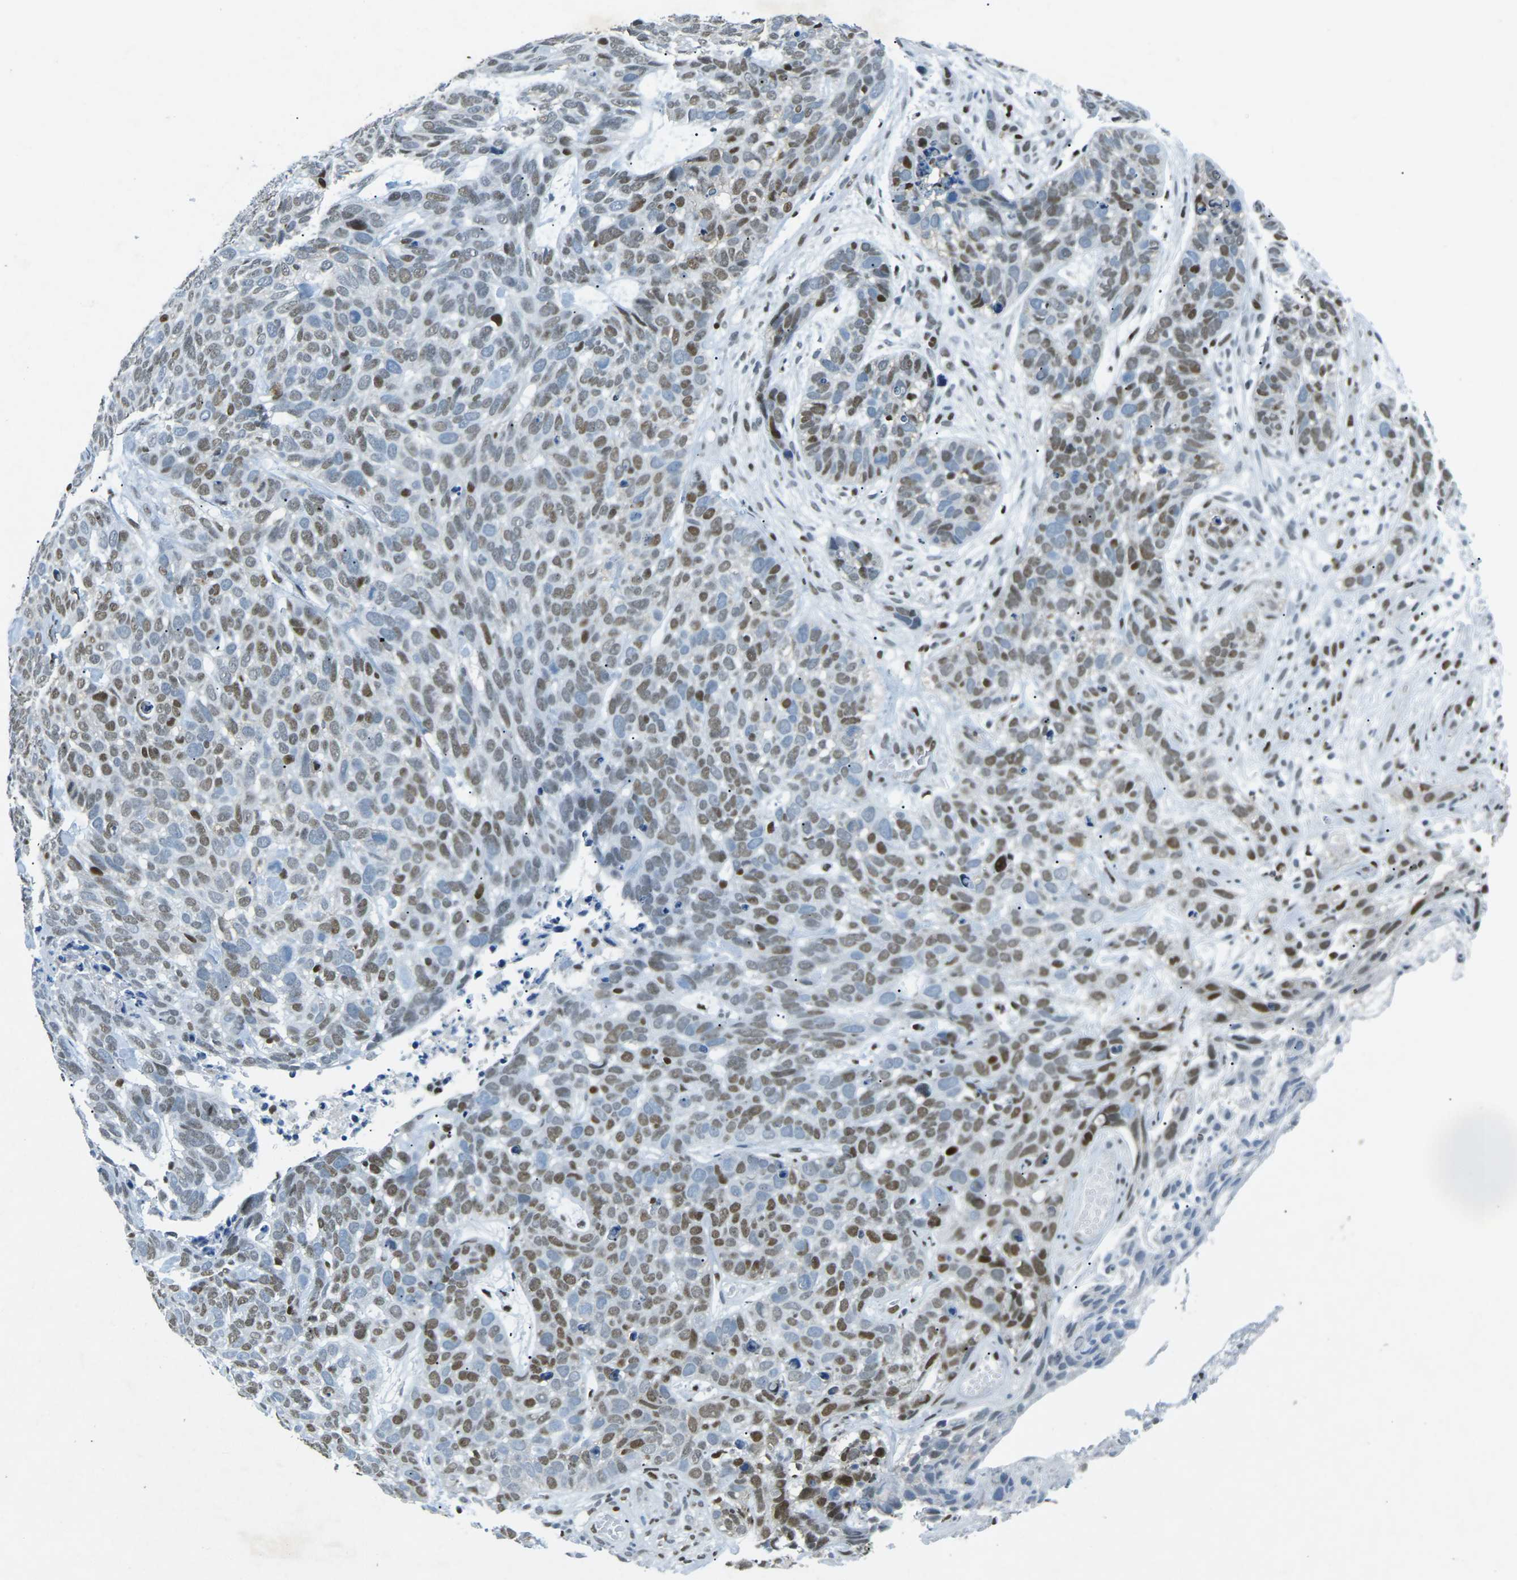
{"staining": {"intensity": "moderate", "quantity": ">75%", "location": "nuclear"}, "tissue": "skin cancer", "cell_type": "Tumor cells", "image_type": "cancer", "snomed": [{"axis": "morphology", "description": "Basal cell carcinoma"}, {"axis": "topography", "description": "Skin"}], "caption": "Protein expression analysis of basal cell carcinoma (skin) reveals moderate nuclear expression in approximately >75% of tumor cells.", "gene": "RB1", "patient": {"sex": "male", "age": 87}}